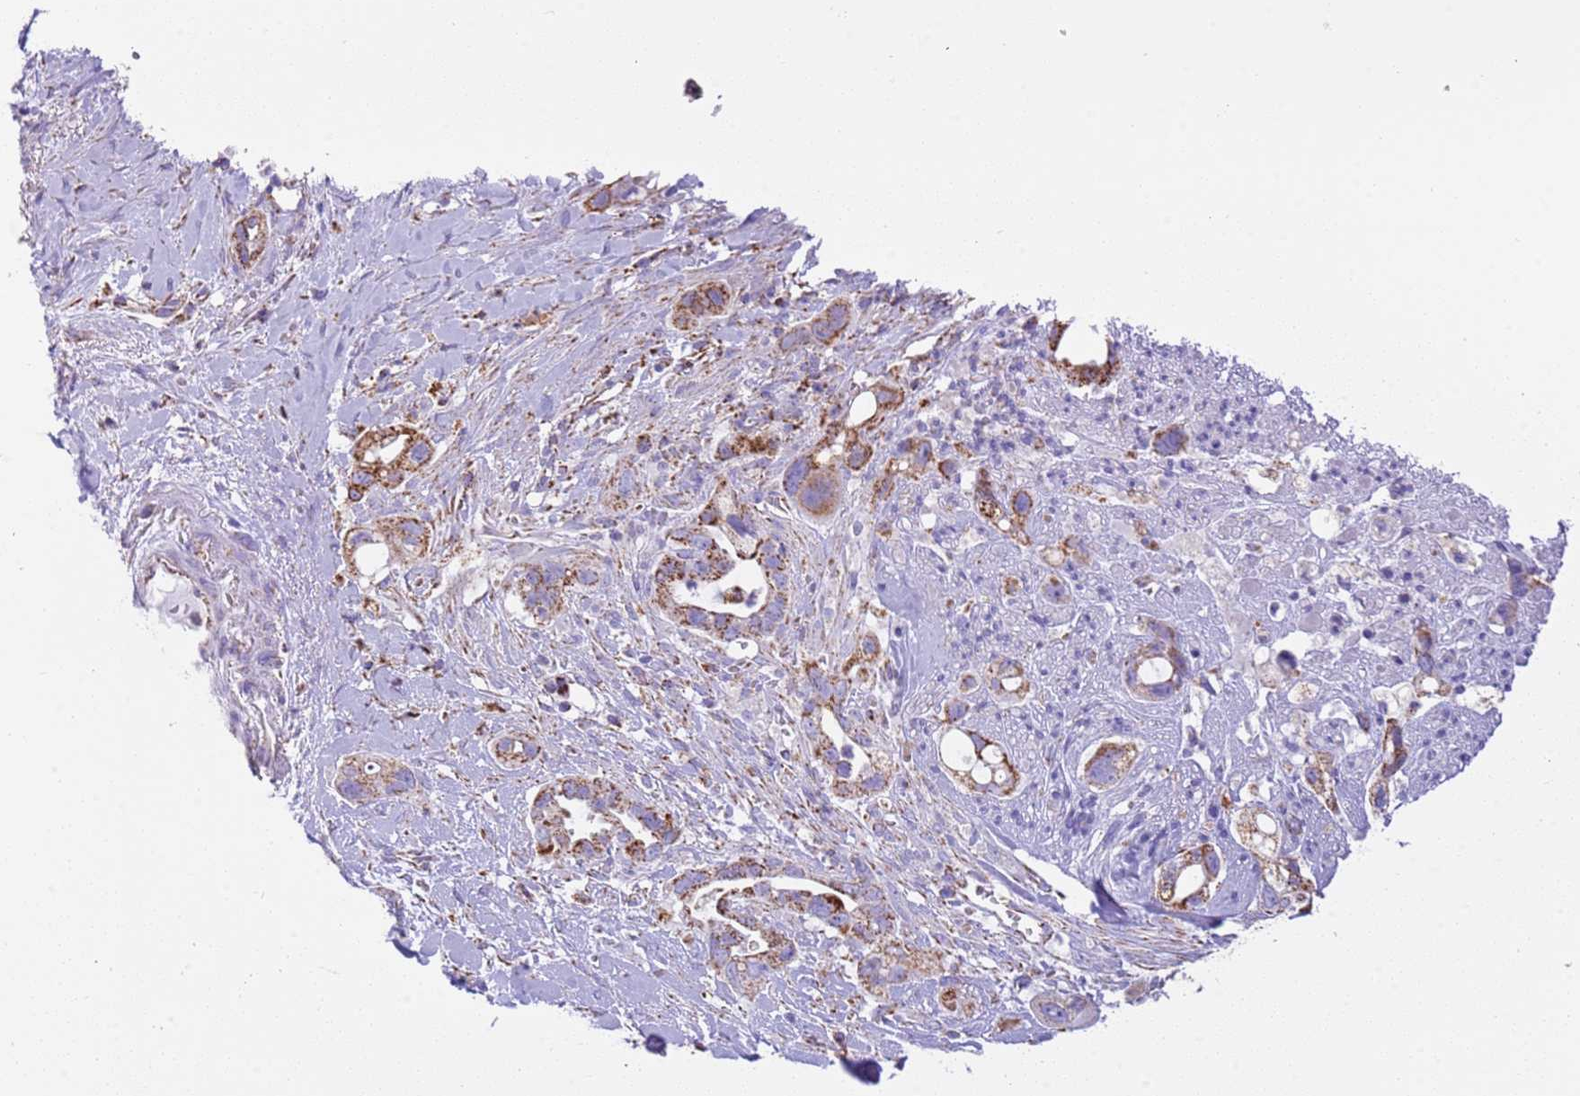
{"staining": {"intensity": "moderate", "quantity": ">75%", "location": "cytoplasmic/membranous"}, "tissue": "pancreatic cancer", "cell_type": "Tumor cells", "image_type": "cancer", "snomed": [{"axis": "morphology", "description": "Adenocarcinoma, NOS"}, {"axis": "topography", "description": "Pancreas"}], "caption": "Tumor cells exhibit moderate cytoplasmic/membranous positivity in approximately >75% of cells in pancreatic cancer. (Brightfield microscopy of DAB IHC at high magnification).", "gene": "SUCLG2", "patient": {"sex": "male", "age": 44}}